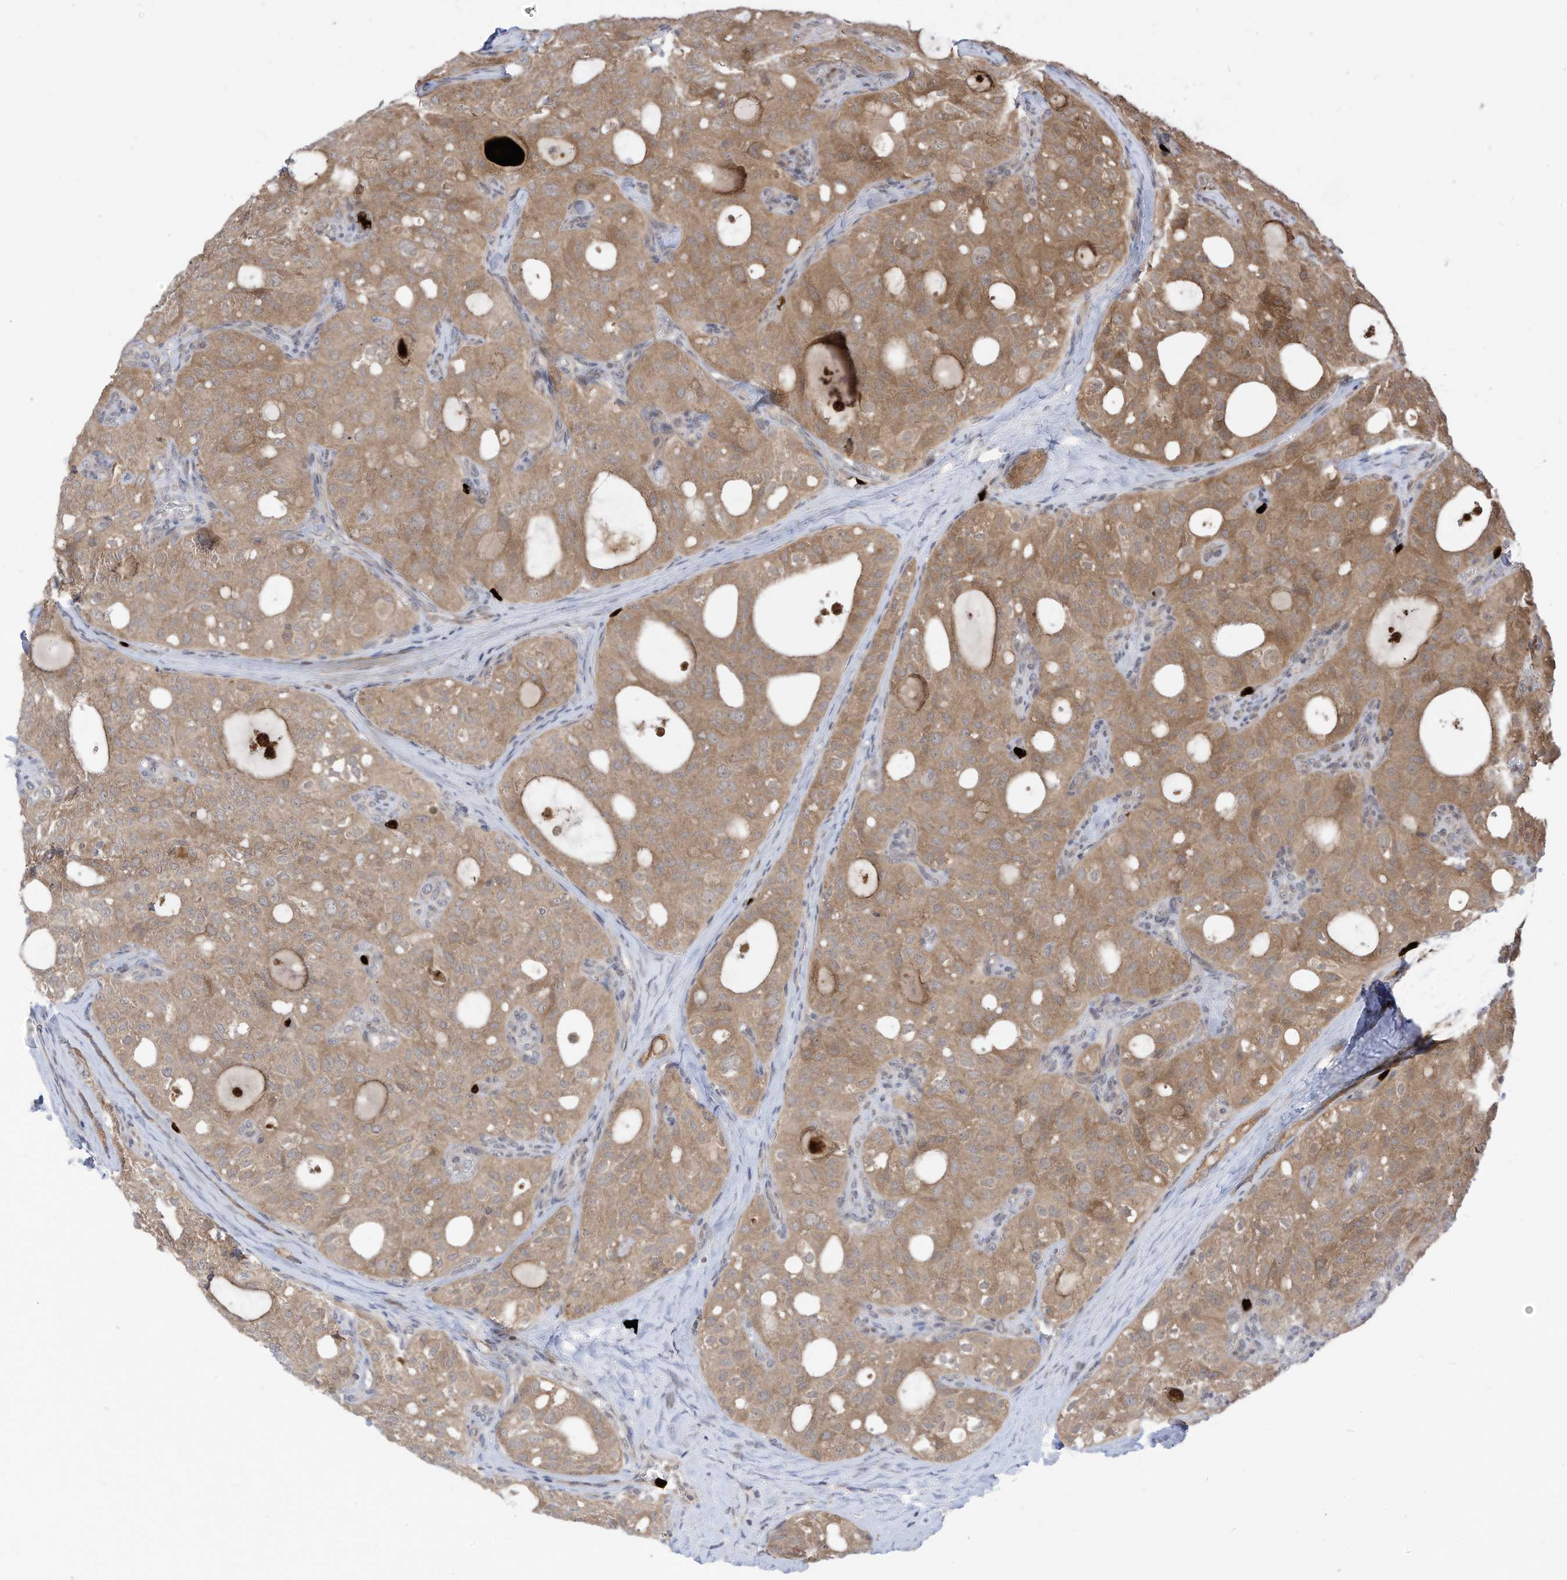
{"staining": {"intensity": "moderate", "quantity": "25%-75%", "location": "cytoplasmic/membranous"}, "tissue": "thyroid cancer", "cell_type": "Tumor cells", "image_type": "cancer", "snomed": [{"axis": "morphology", "description": "Follicular adenoma carcinoma, NOS"}, {"axis": "topography", "description": "Thyroid gland"}], "caption": "Tumor cells display medium levels of moderate cytoplasmic/membranous staining in about 25%-75% of cells in thyroid follicular adenoma carcinoma. Nuclei are stained in blue.", "gene": "CNKSR1", "patient": {"sex": "male", "age": 75}}